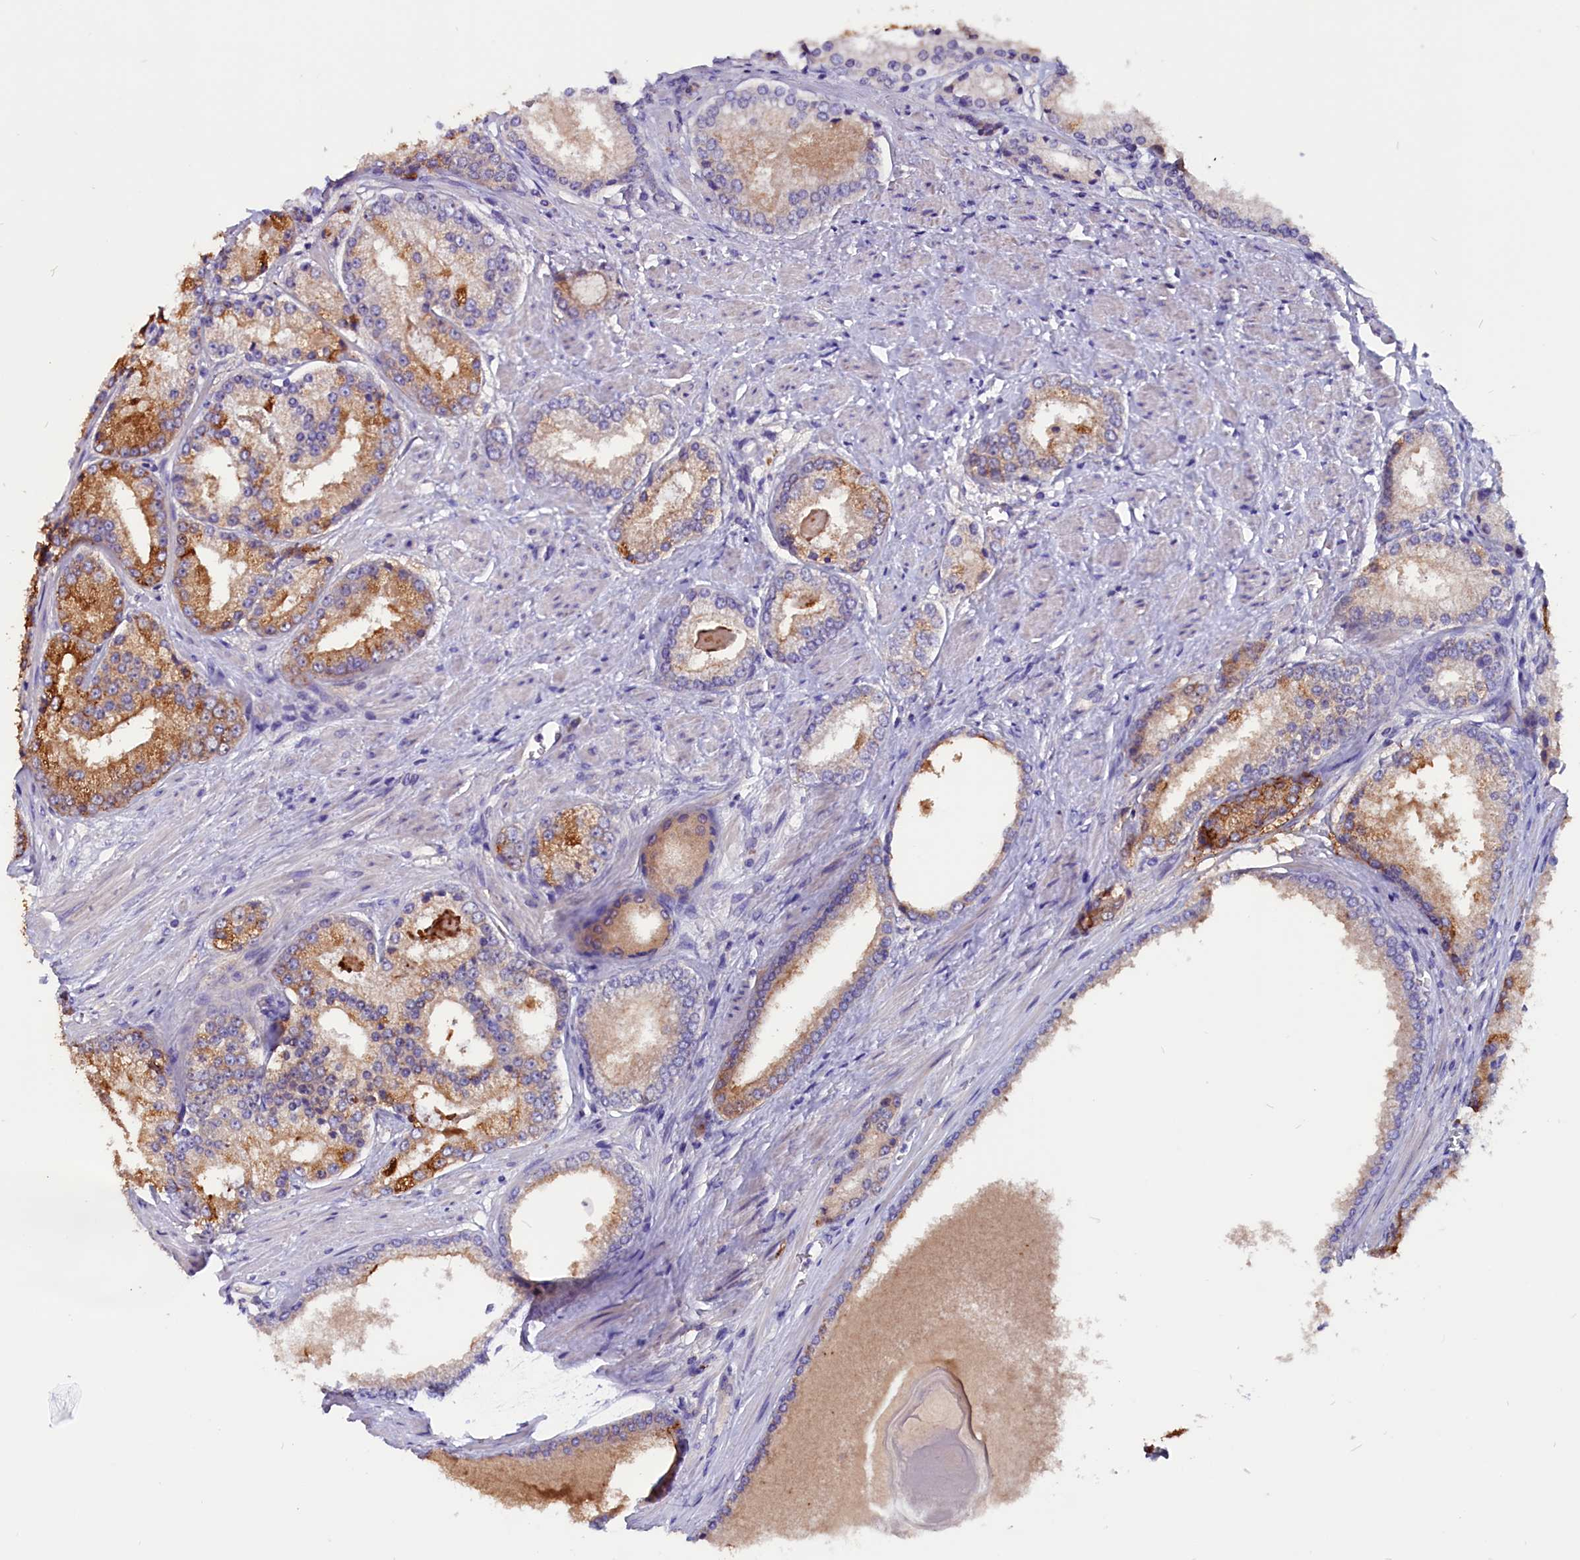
{"staining": {"intensity": "moderate", "quantity": "<25%", "location": "cytoplasmic/membranous"}, "tissue": "prostate cancer", "cell_type": "Tumor cells", "image_type": "cancer", "snomed": [{"axis": "morphology", "description": "Adenocarcinoma, Low grade"}, {"axis": "topography", "description": "Prostate"}], "caption": "Prostate cancer stained for a protein (brown) exhibits moderate cytoplasmic/membranous positive expression in about <25% of tumor cells.", "gene": "CCBE1", "patient": {"sex": "male", "age": 68}}